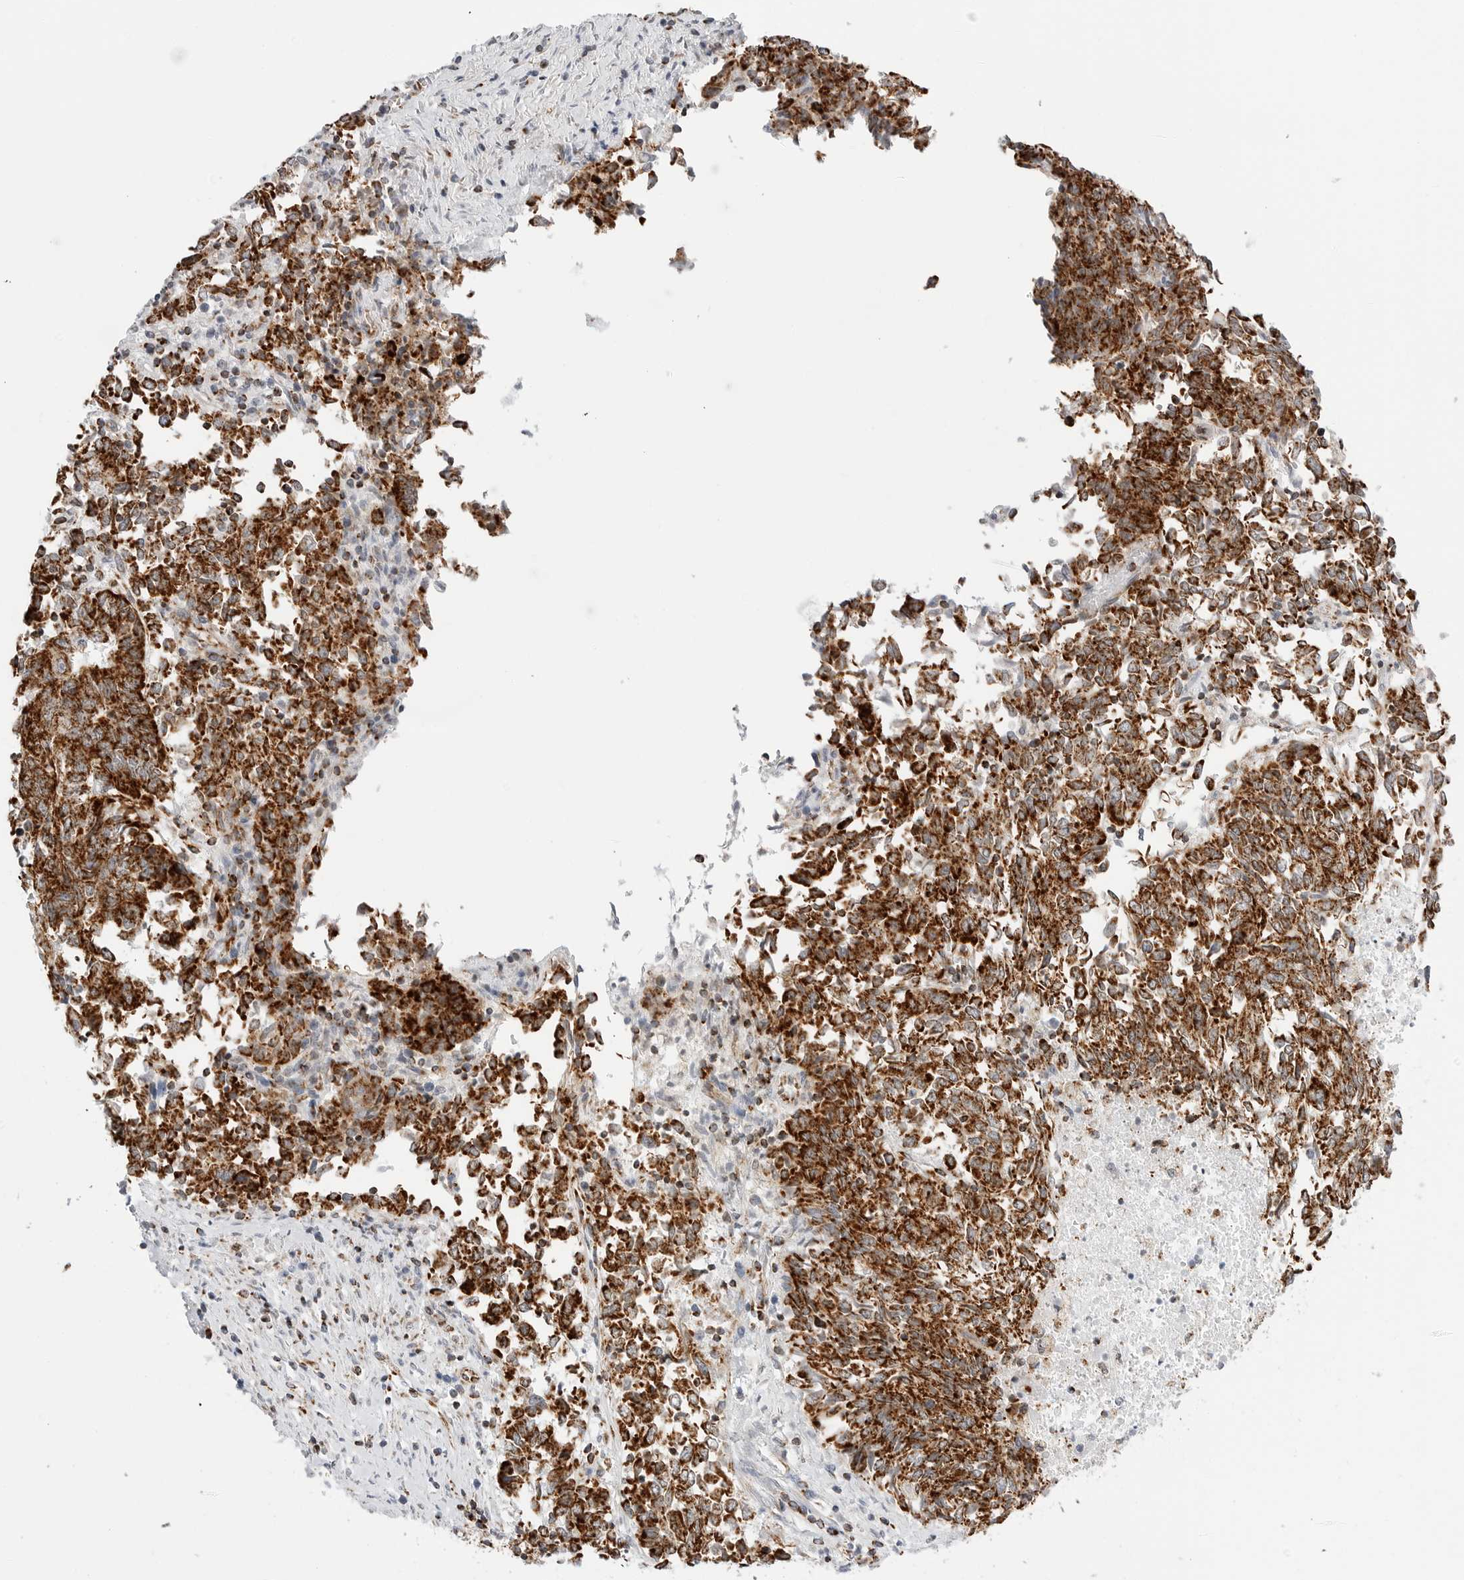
{"staining": {"intensity": "strong", "quantity": ">75%", "location": "cytoplasmic/membranous"}, "tissue": "endometrial cancer", "cell_type": "Tumor cells", "image_type": "cancer", "snomed": [{"axis": "morphology", "description": "Adenocarcinoma, NOS"}, {"axis": "topography", "description": "Endometrium"}], "caption": "This photomicrograph demonstrates endometrial cancer stained with IHC to label a protein in brown. The cytoplasmic/membranous of tumor cells show strong positivity for the protein. Nuclei are counter-stained blue.", "gene": "ATP5IF1", "patient": {"sex": "female", "age": 80}}